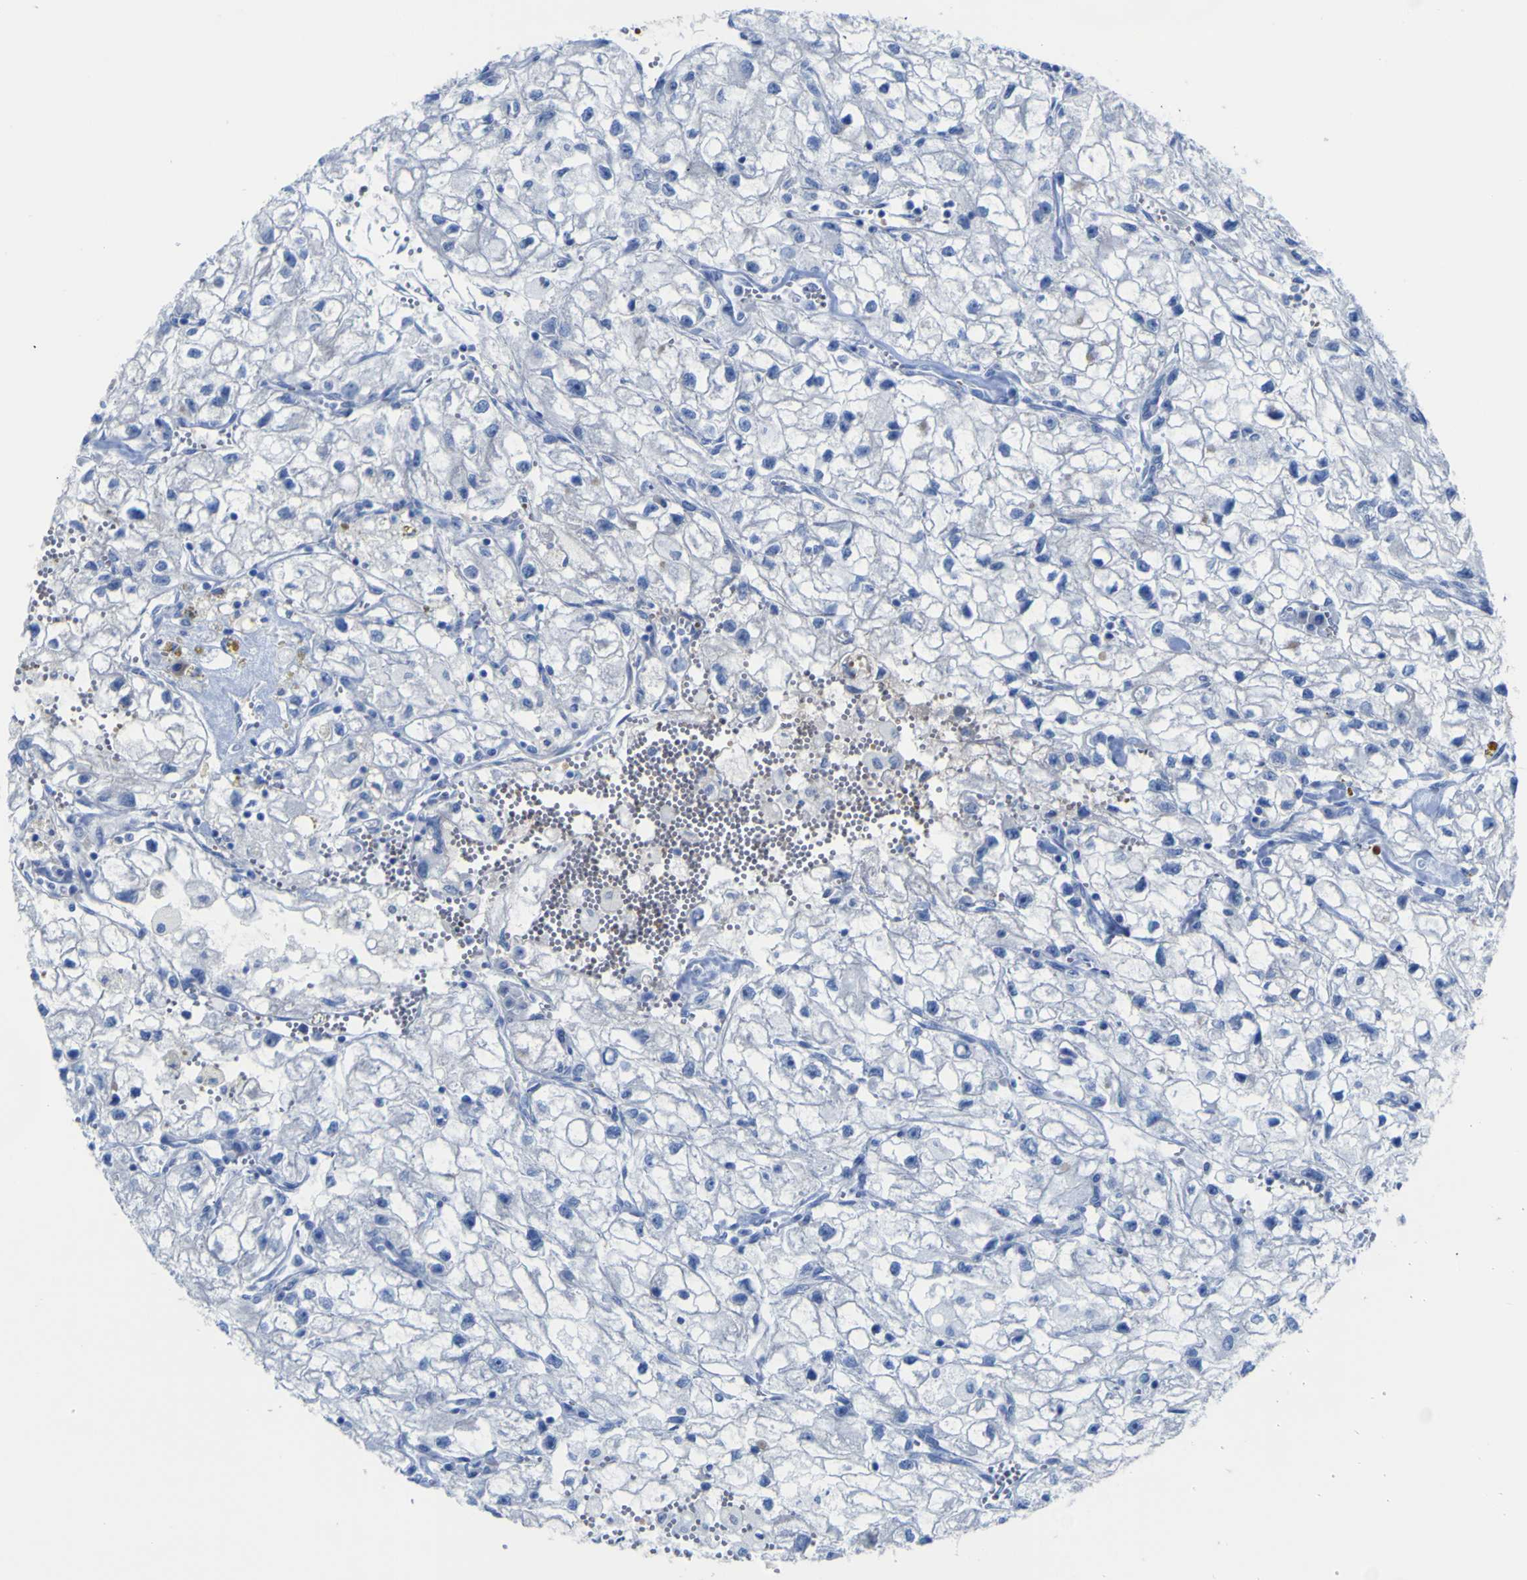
{"staining": {"intensity": "negative", "quantity": "none", "location": "none"}, "tissue": "renal cancer", "cell_type": "Tumor cells", "image_type": "cancer", "snomed": [{"axis": "morphology", "description": "Adenocarcinoma, NOS"}, {"axis": "topography", "description": "Kidney"}], "caption": "IHC photomicrograph of neoplastic tissue: renal cancer (adenocarcinoma) stained with DAB exhibits no significant protein expression in tumor cells. The staining was performed using DAB to visualize the protein expression in brown, while the nuclei were stained in blue with hematoxylin (Magnification: 20x).", "gene": "GCM1", "patient": {"sex": "female", "age": 70}}